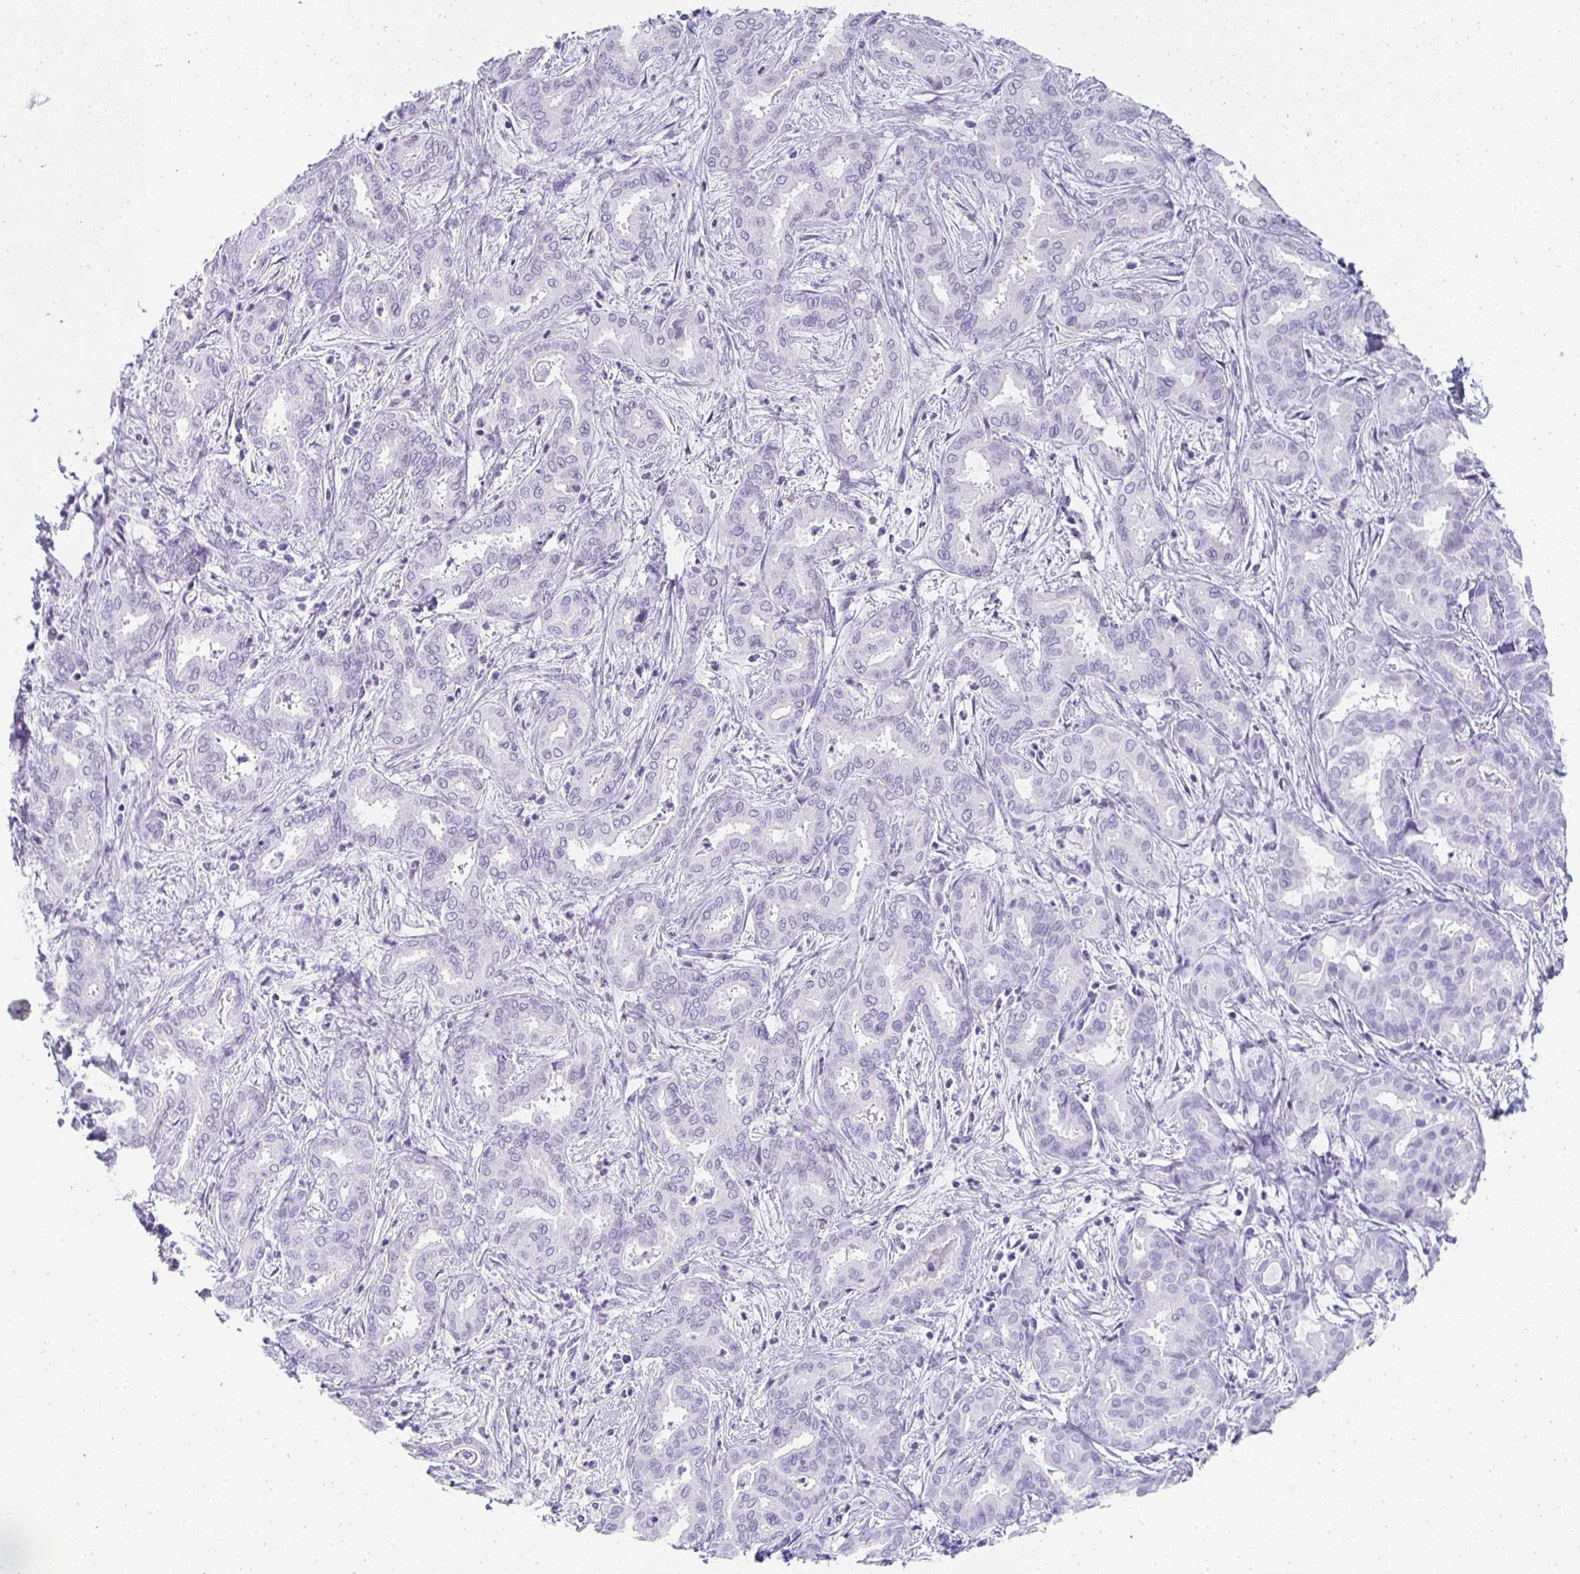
{"staining": {"intensity": "negative", "quantity": "none", "location": "none"}, "tissue": "liver cancer", "cell_type": "Tumor cells", "image_type": "cancer", "snomed": [{"axis": "morphology", "description": "Cholangiocarcinoma"}, {"axis": "topography", "description": "Liver"}], "caption": "DAB (3,3'-diaminobenzidine) immunohistochemical staining of human liver cancer shows no significant expression in tumor cells.", "gene": "TPSD1", "patient": {"sex": "female", "age": 64}}